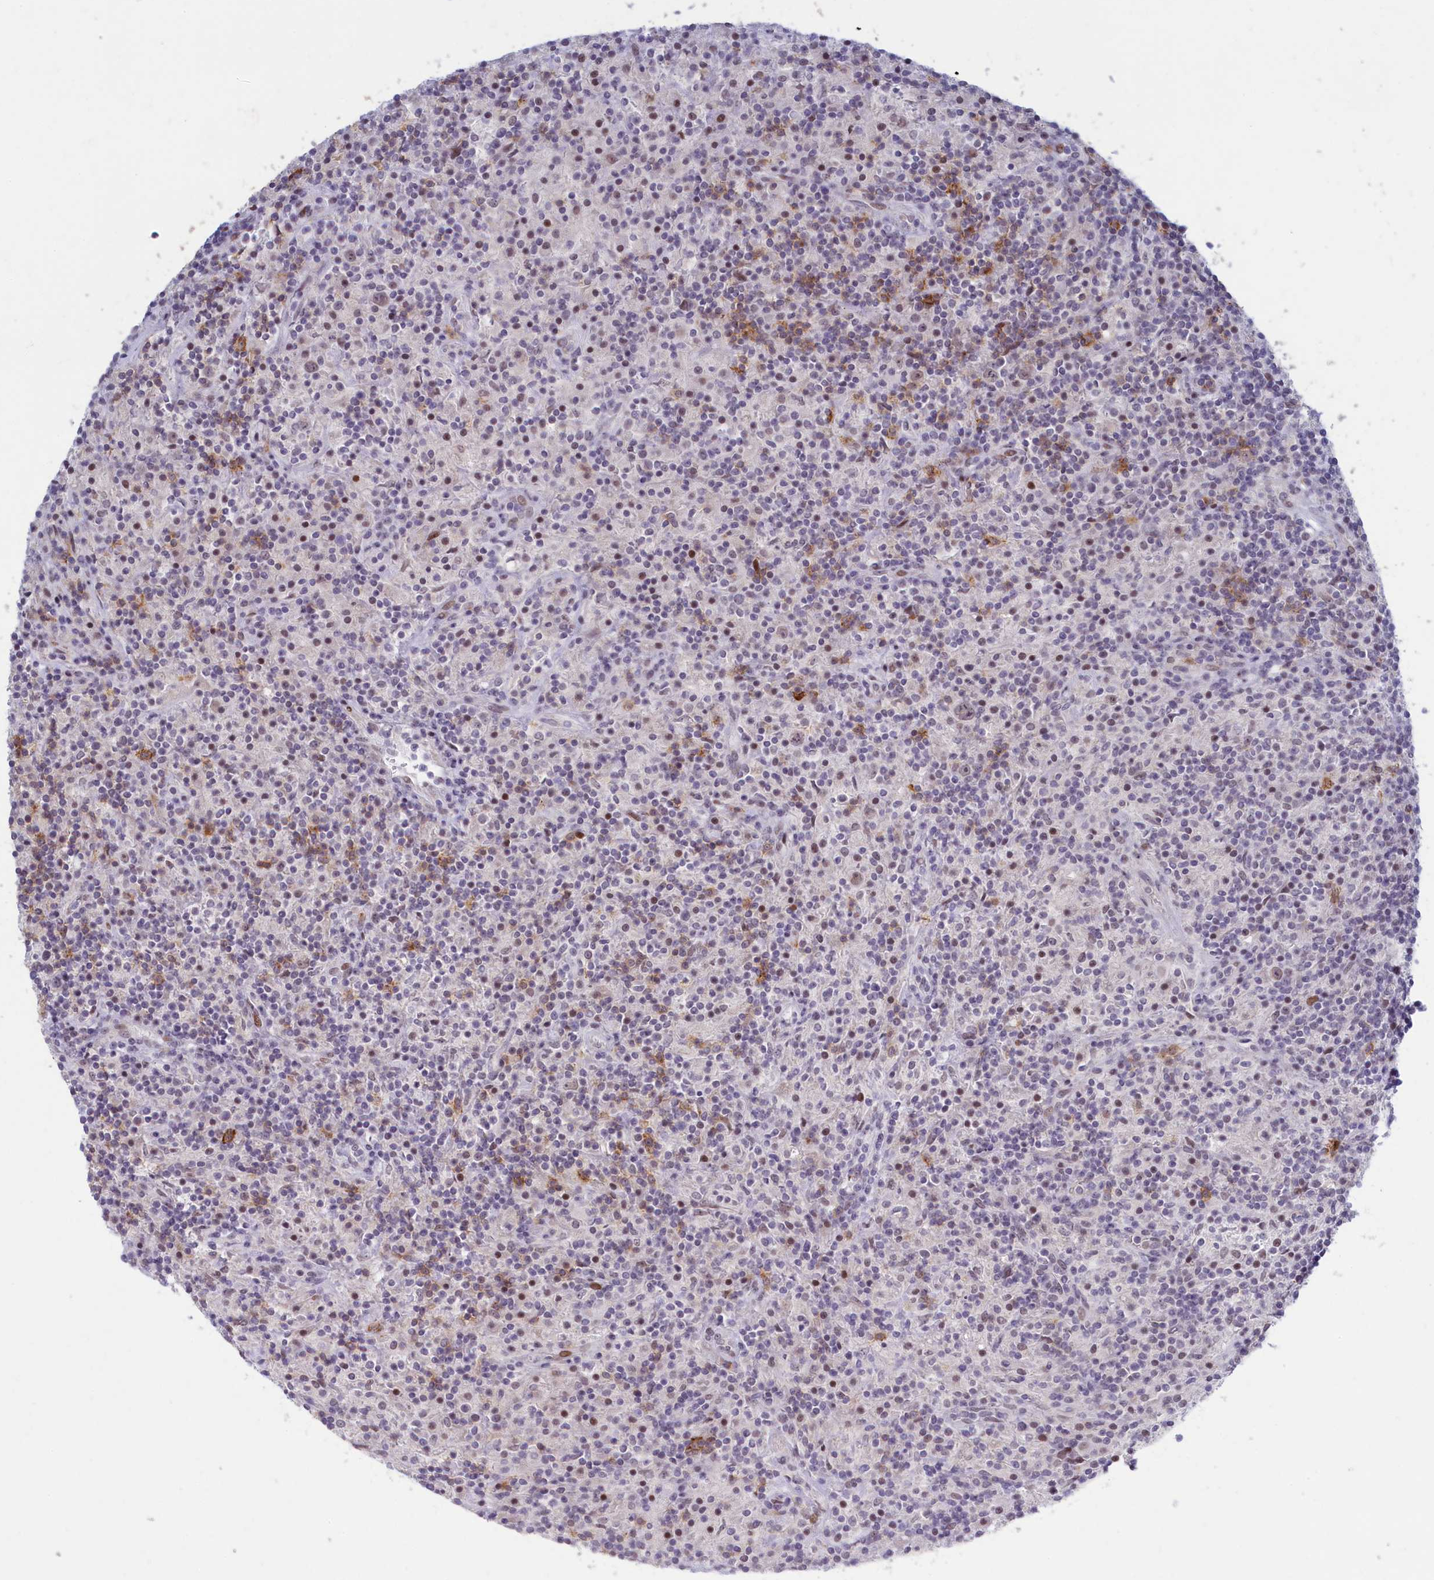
{"staining": {"intensity": "negative", "quantity": "none", "location": "none"}, "tissue": "lymphoma", "cell_type": "Tumor cells", "image_type": "cancer", "snomed": [{"axis": "morphology", "description": "Hodgkin's disease, NOS"}, {"axis": "topography", "description": "Lymph node"}], "caption": "Protein analysis of lymphoma reveals no significant positivity in tumor cells.", "gene": "ATF7IP2", "patient": {"sex": "male", "age": 70}}